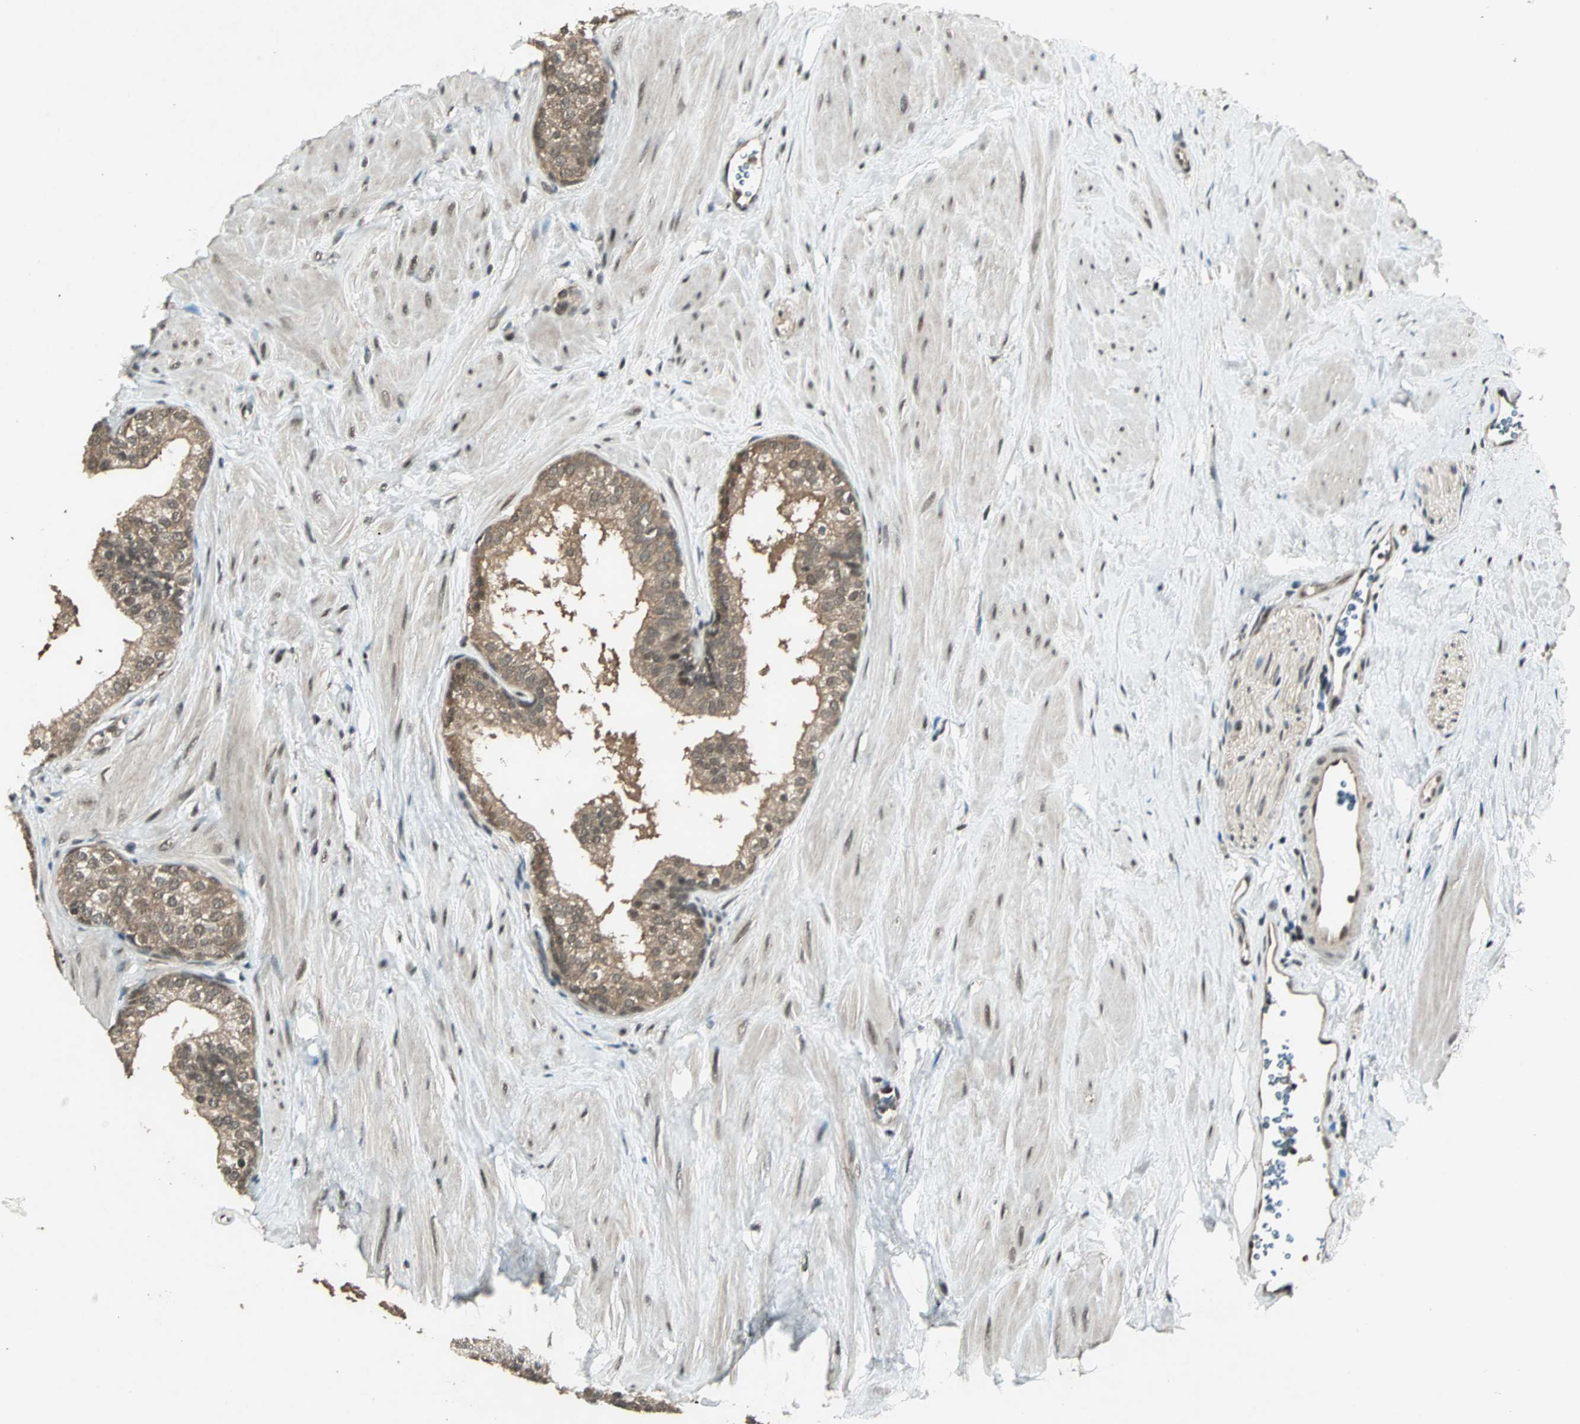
{"staining": {"intensity": "moderate", "quantity": ">75%", "location": "cytoplasmic/membranous,nuclear"}, "tissue": "prostate", "cell_type": "Glandular cells", "image_type": "normal", "snomed": [{"axis": "morphology", "description": "Normal tissue, NOS"}, {"axis": "topography", "description": "Prostate"}], "caption": "Immunohistochemical staining of unremarkable prostate displays >75% levels of moderate cytoplasmic/membranous,nuclear protein staining in approximately >75% of glandular cells. (IHC, brightfield microscopy, high magnification).", "gene": "ZNF701", "patient": {"sex": "male", "age": 60}}